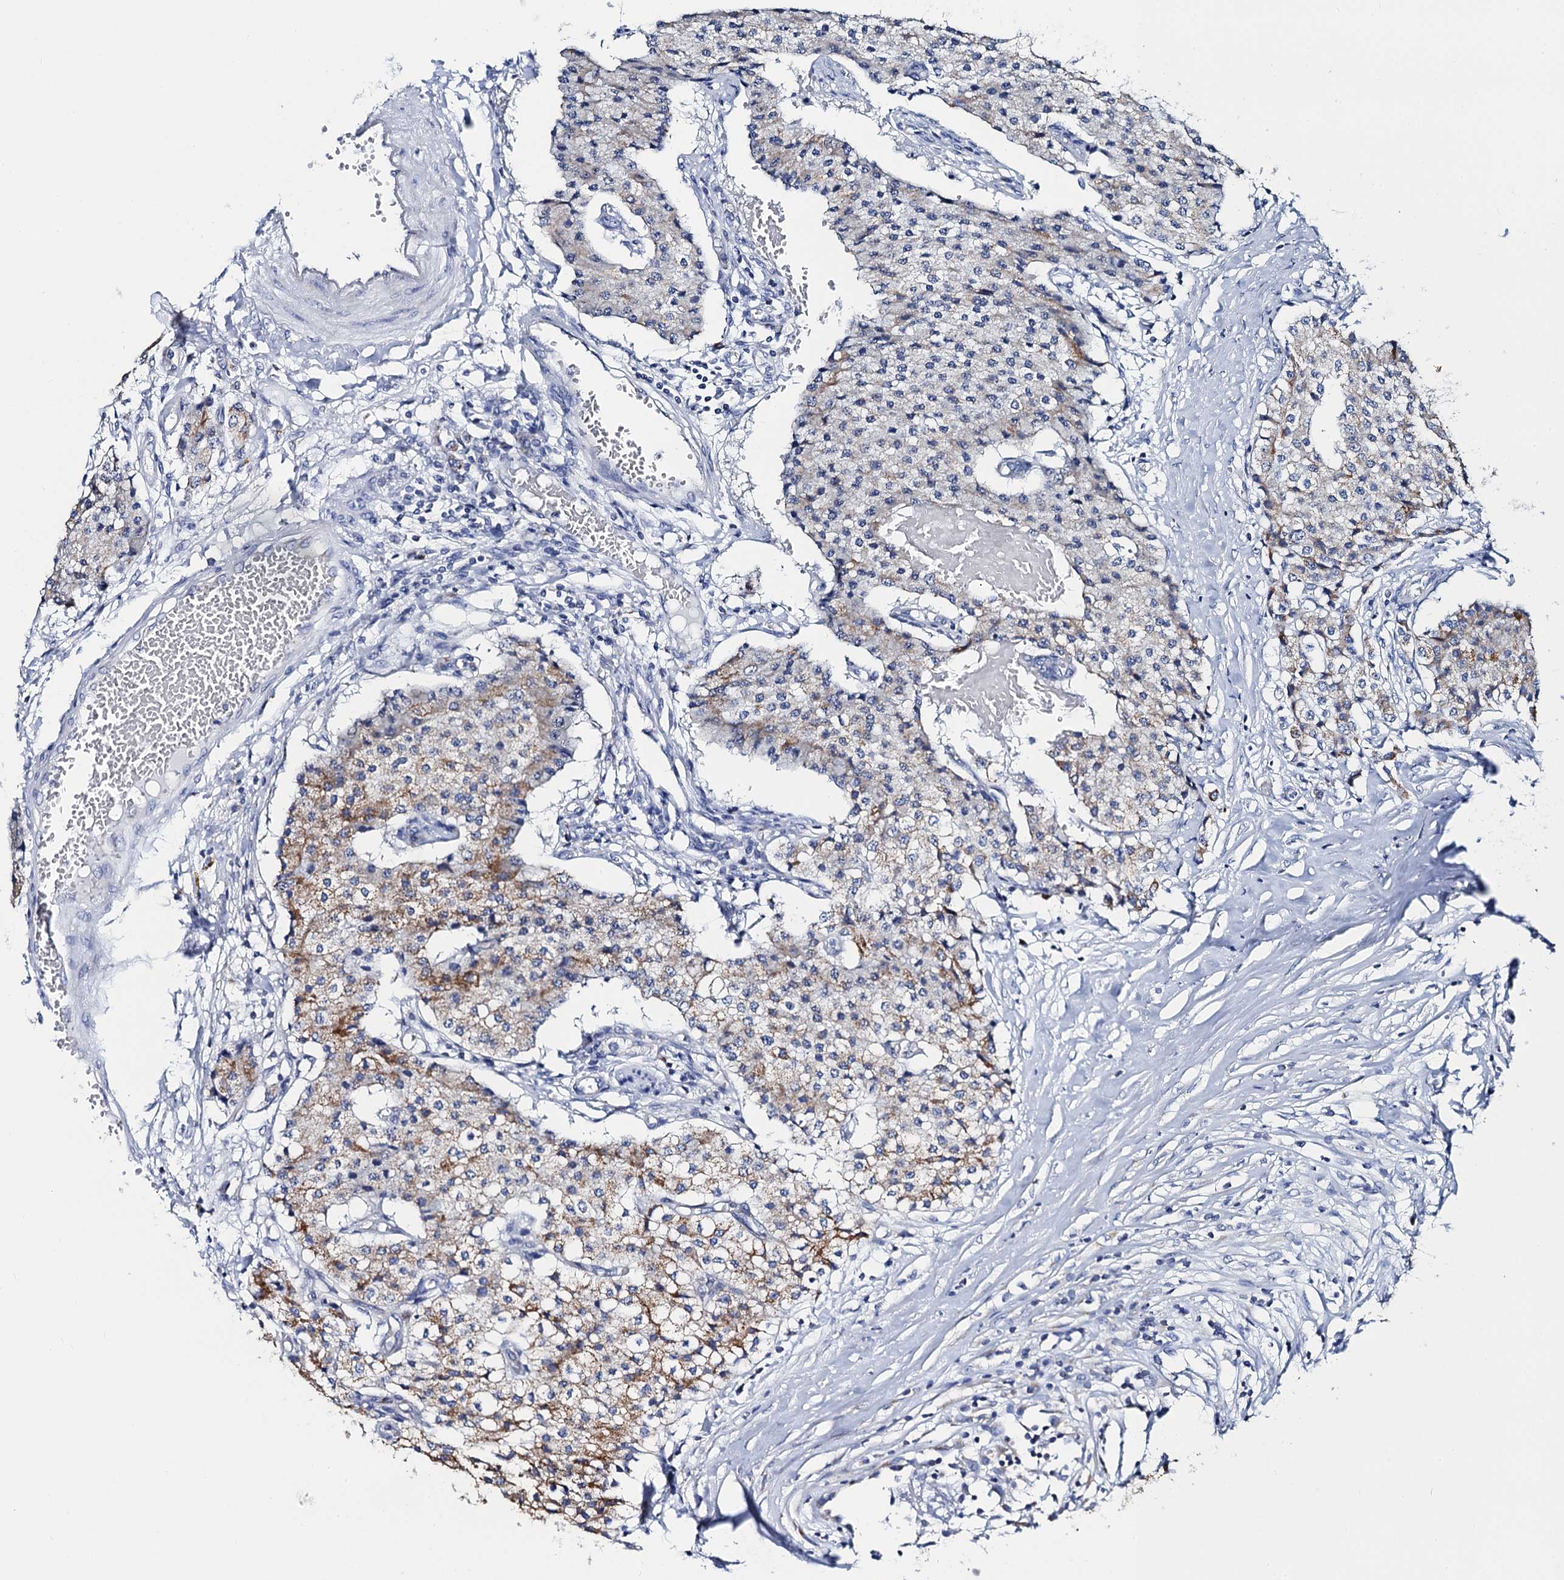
{"staining": {"intensity": "moderate", "quantity": "<25%", "location": "cytoplasmic/membranous"}, "tissue": "carcinoid", "cell_type": "Tumor cells", "image_type": "cancer", "snomed": [{"axis": "morphology", "description": "Carcinoid, malignant, NOS"}, {"axis": "topography", "description": "Colon"}], "caption": "Human carcinoid stained with a brown dye shows moderate cytoplasmic/membranous positive staining in about <25% of tumor cells.", "gene": "ACADSB", "patient": {"sex": "female", "age": 52}}